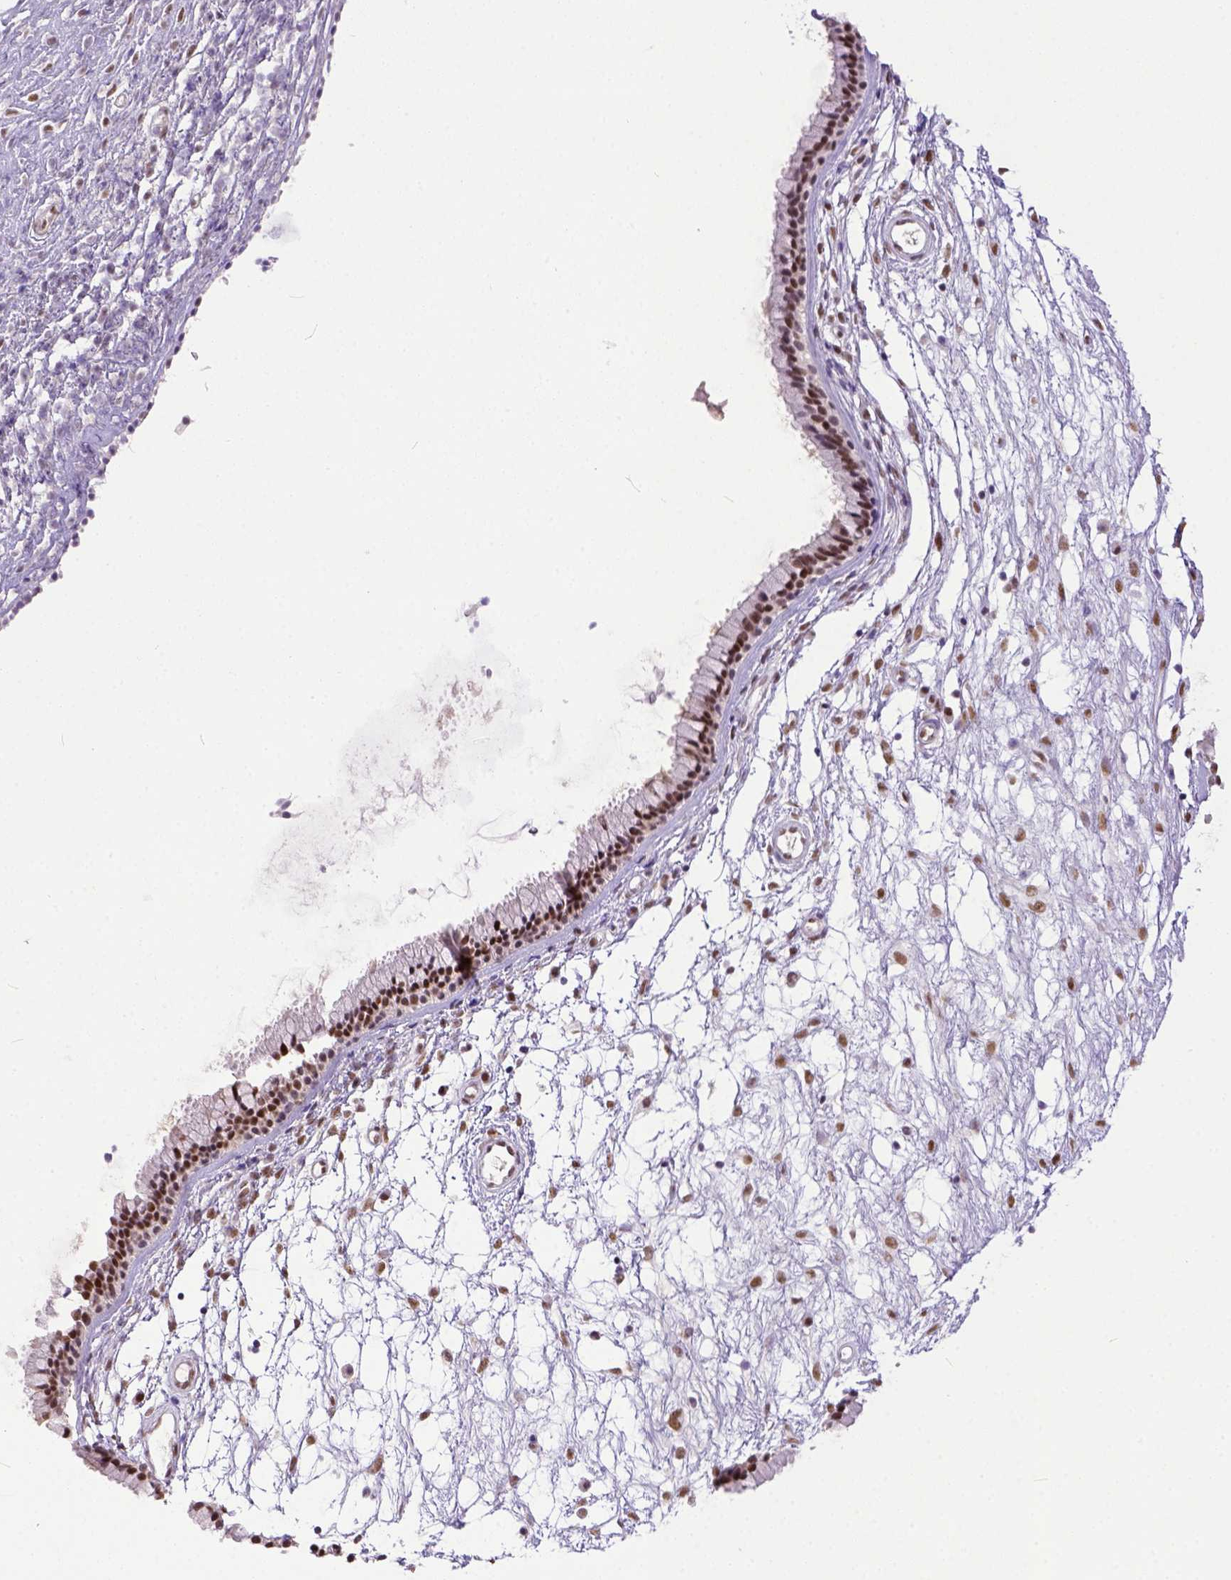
{"staining": {"intensity": "strong", "quantity": ">75%", "location": "nuclear"}, "tissue": "nasopharynx", "cell_type": "Respiratory epithelial cells", "image_type": "normal", "snomed": [{"axis": "morphology", "description": "Normal tissue, NOS"}, {"axis": "topography", "description": "Nasopharynx"}], "caption": "A high-resolution image shows immunohistochemistry (IHC) staining of unremarkable nasopharynx, which exhibits strong nuclear expression in about >75% of respiratory epithelial cells. The protein is stained brown, and the nuclei are stained in blue (DAB (3,3'-diaminobenzidine) IHC with brightfield microscopy, high magnification).", "gene": "ERCC1", "patient": {"sex": "male", "age": 24}}